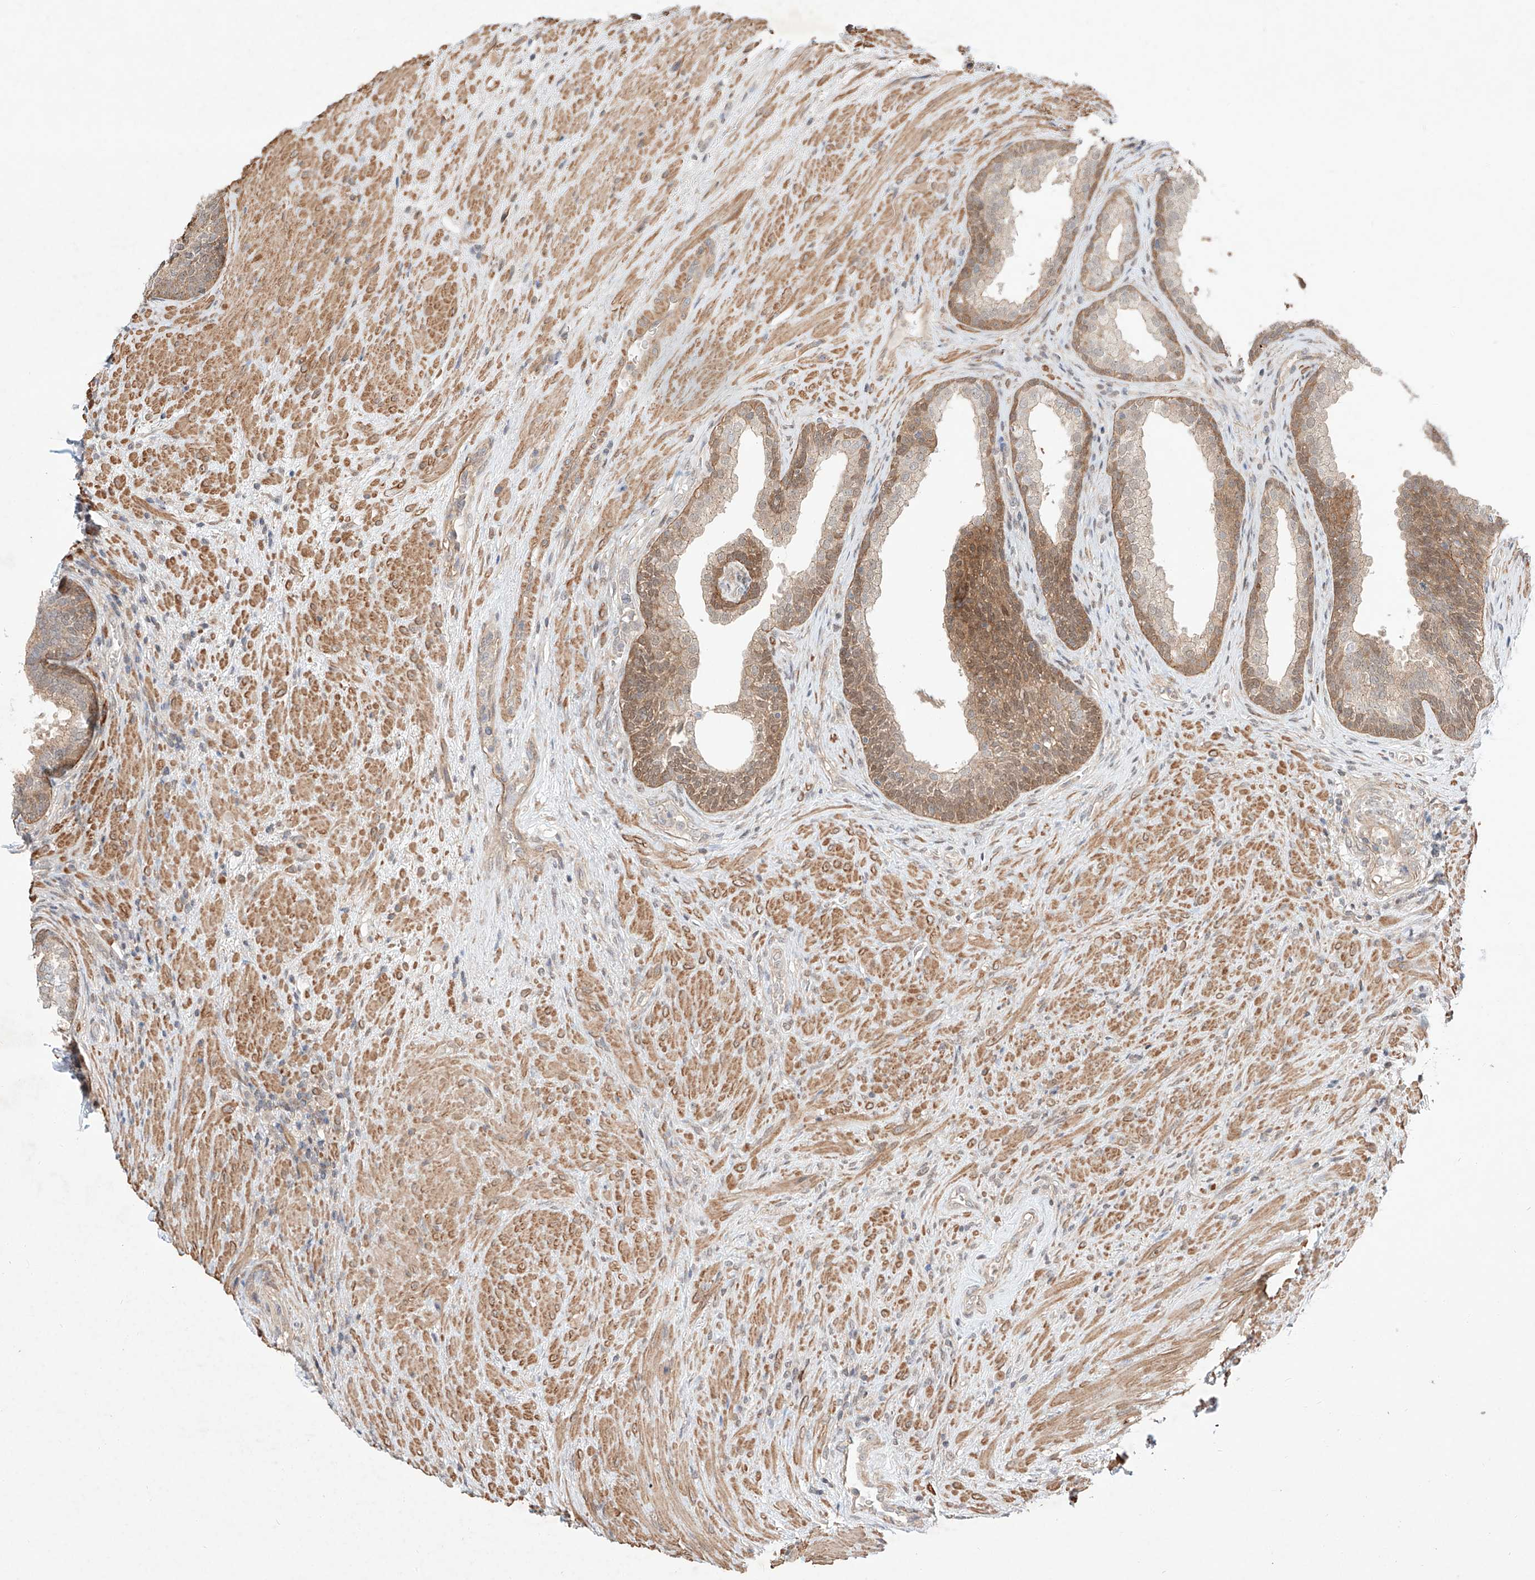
{"staining": {"intensity": "moderate", "quantity": "25%-75%", "location": "cytoplasmic/membranous"}, "tissue": "prostate", "cell_type": "Glandular cells", "image_type": "normal", "snomed": [{"axis": "morphology", "description": "Normal tissue, NOS"}, {"axis": "topography", "description": "Prostate"}], "caption": "The micrograph demonstrates a brown stain indicating the presence of a protein in the cytoplasmic/membranous of glandular cells in prostate.", "gene": "TSR2", "patient": {"sex": "male", "age": 76}}